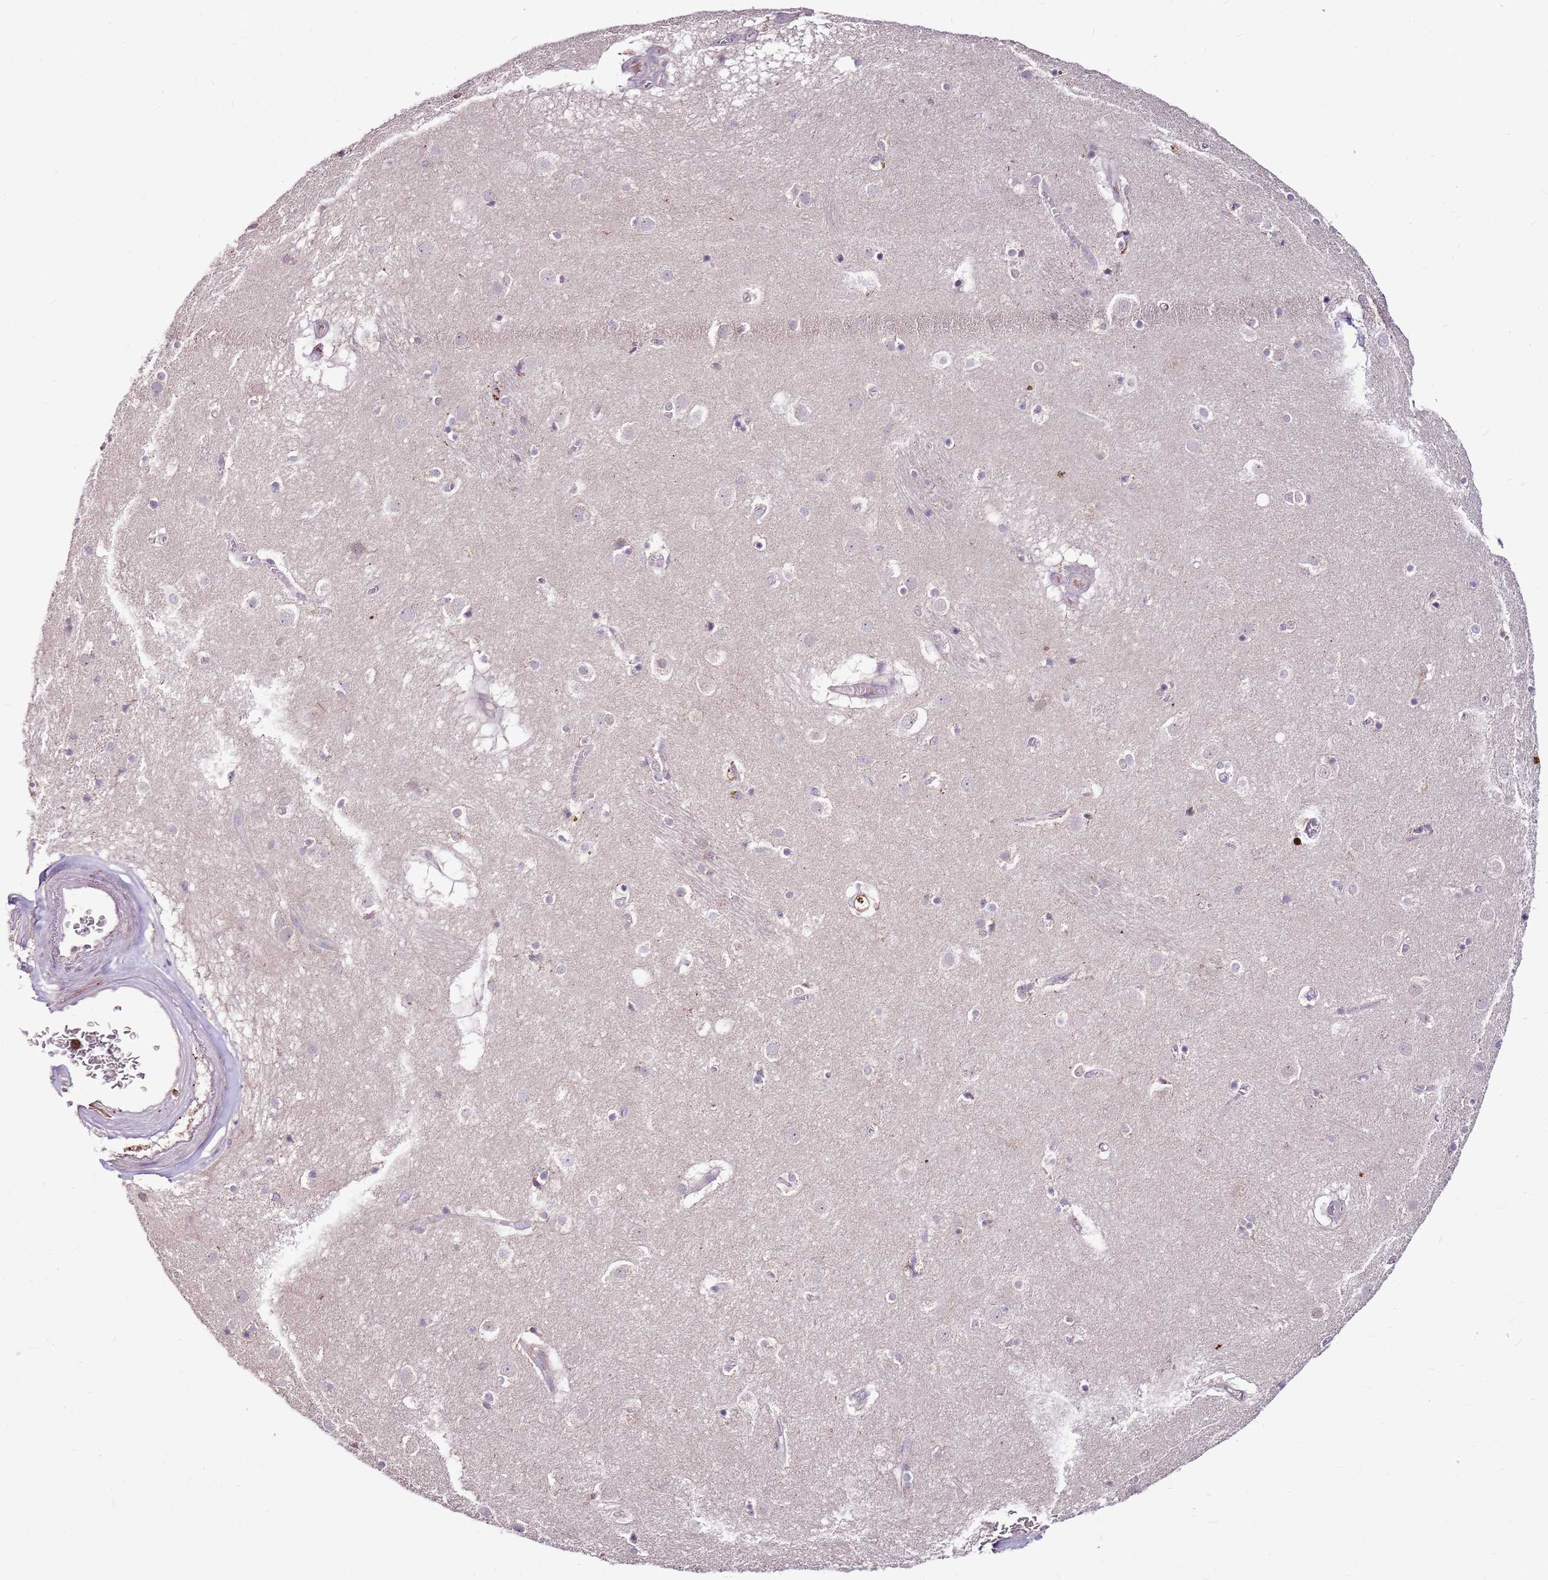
{"staining": {"intensity": "negative", "quantity": "none", "location": "none"}, "tissue": "caudate", "cell_type": "Glial cells", "image_type": "normal", "snomed": [{"axis": "morphology", "description": "Normal tissue, NOS"}, {"axis": "topography", "description": "Lateral ventricle wall"}], "caption": "Immunohistochemistry micrograph of normal caudate: caudate stained with DAB (3,3'-diaminobenzidine) demonstrates no significant protein staining in glial cells. (Stains: DAB IHC with hematoxylin counter stain, Microscopy: brightfield microscopy at high magnification).", "gene": "ZSWIM1", "patient": {"sex": "male", "age": 70}}